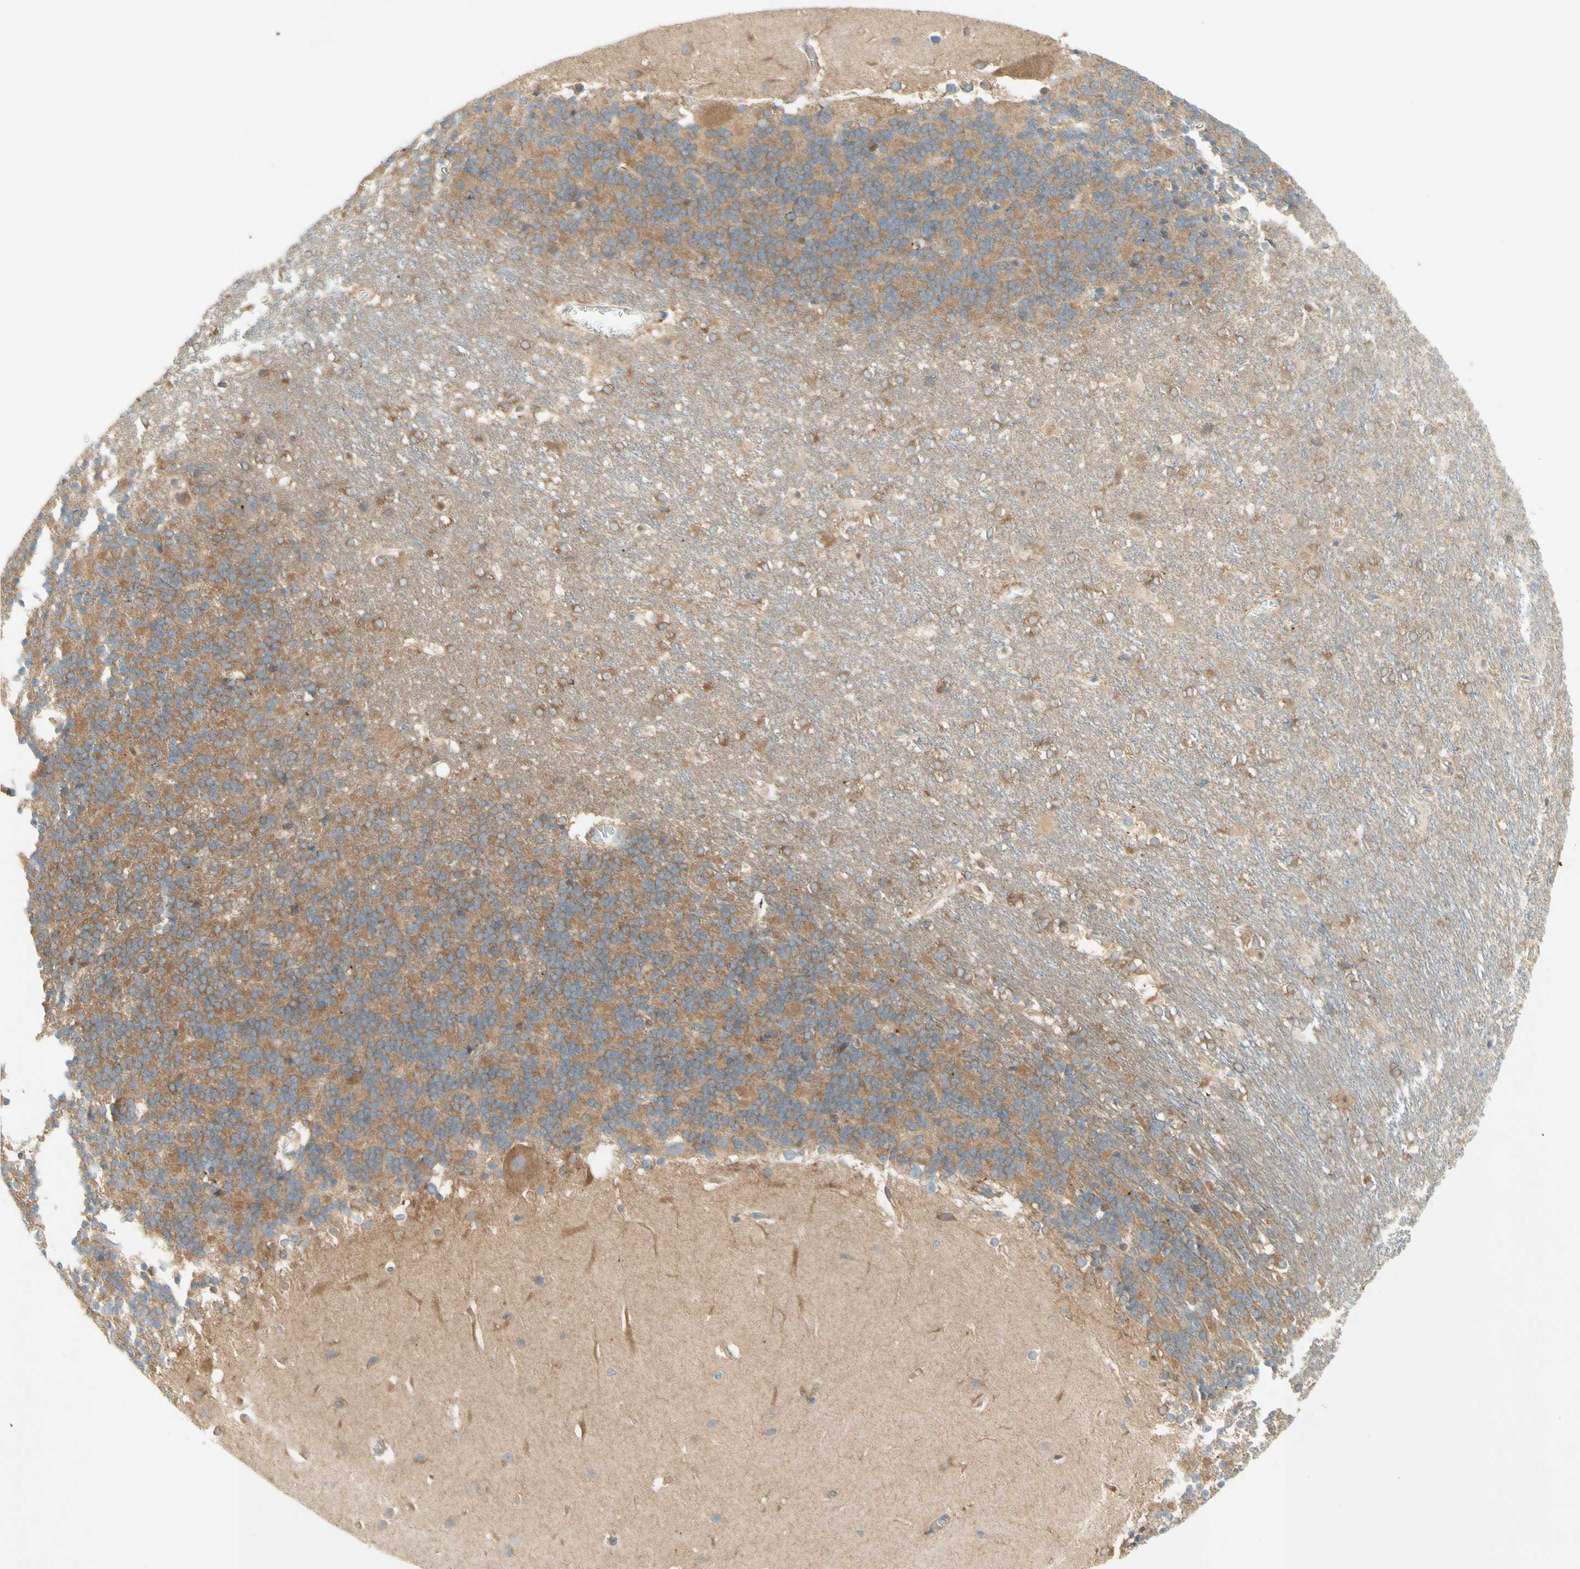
{"staining": {"intensity": "moderate", "quantity": "25%-75%", "location": "cytoplasmic/membranous"}, "tissue": "cerebellum", "cell_type": "Cells in granular layer", "image_type": "normal", "snomed": [{"axis": "morphology", "description": "Normal tissue, NOS"}, {"axis": "topography", "description": "Cerebellum"}], "caption": "This is an image of IHC staining of benign cerebellum, which shows moderate staining in the cytoplasmic/membranous of cells in granular layer.", "gene": "DYNC1H1", "patient": {"sex": "female", "age": 19}}